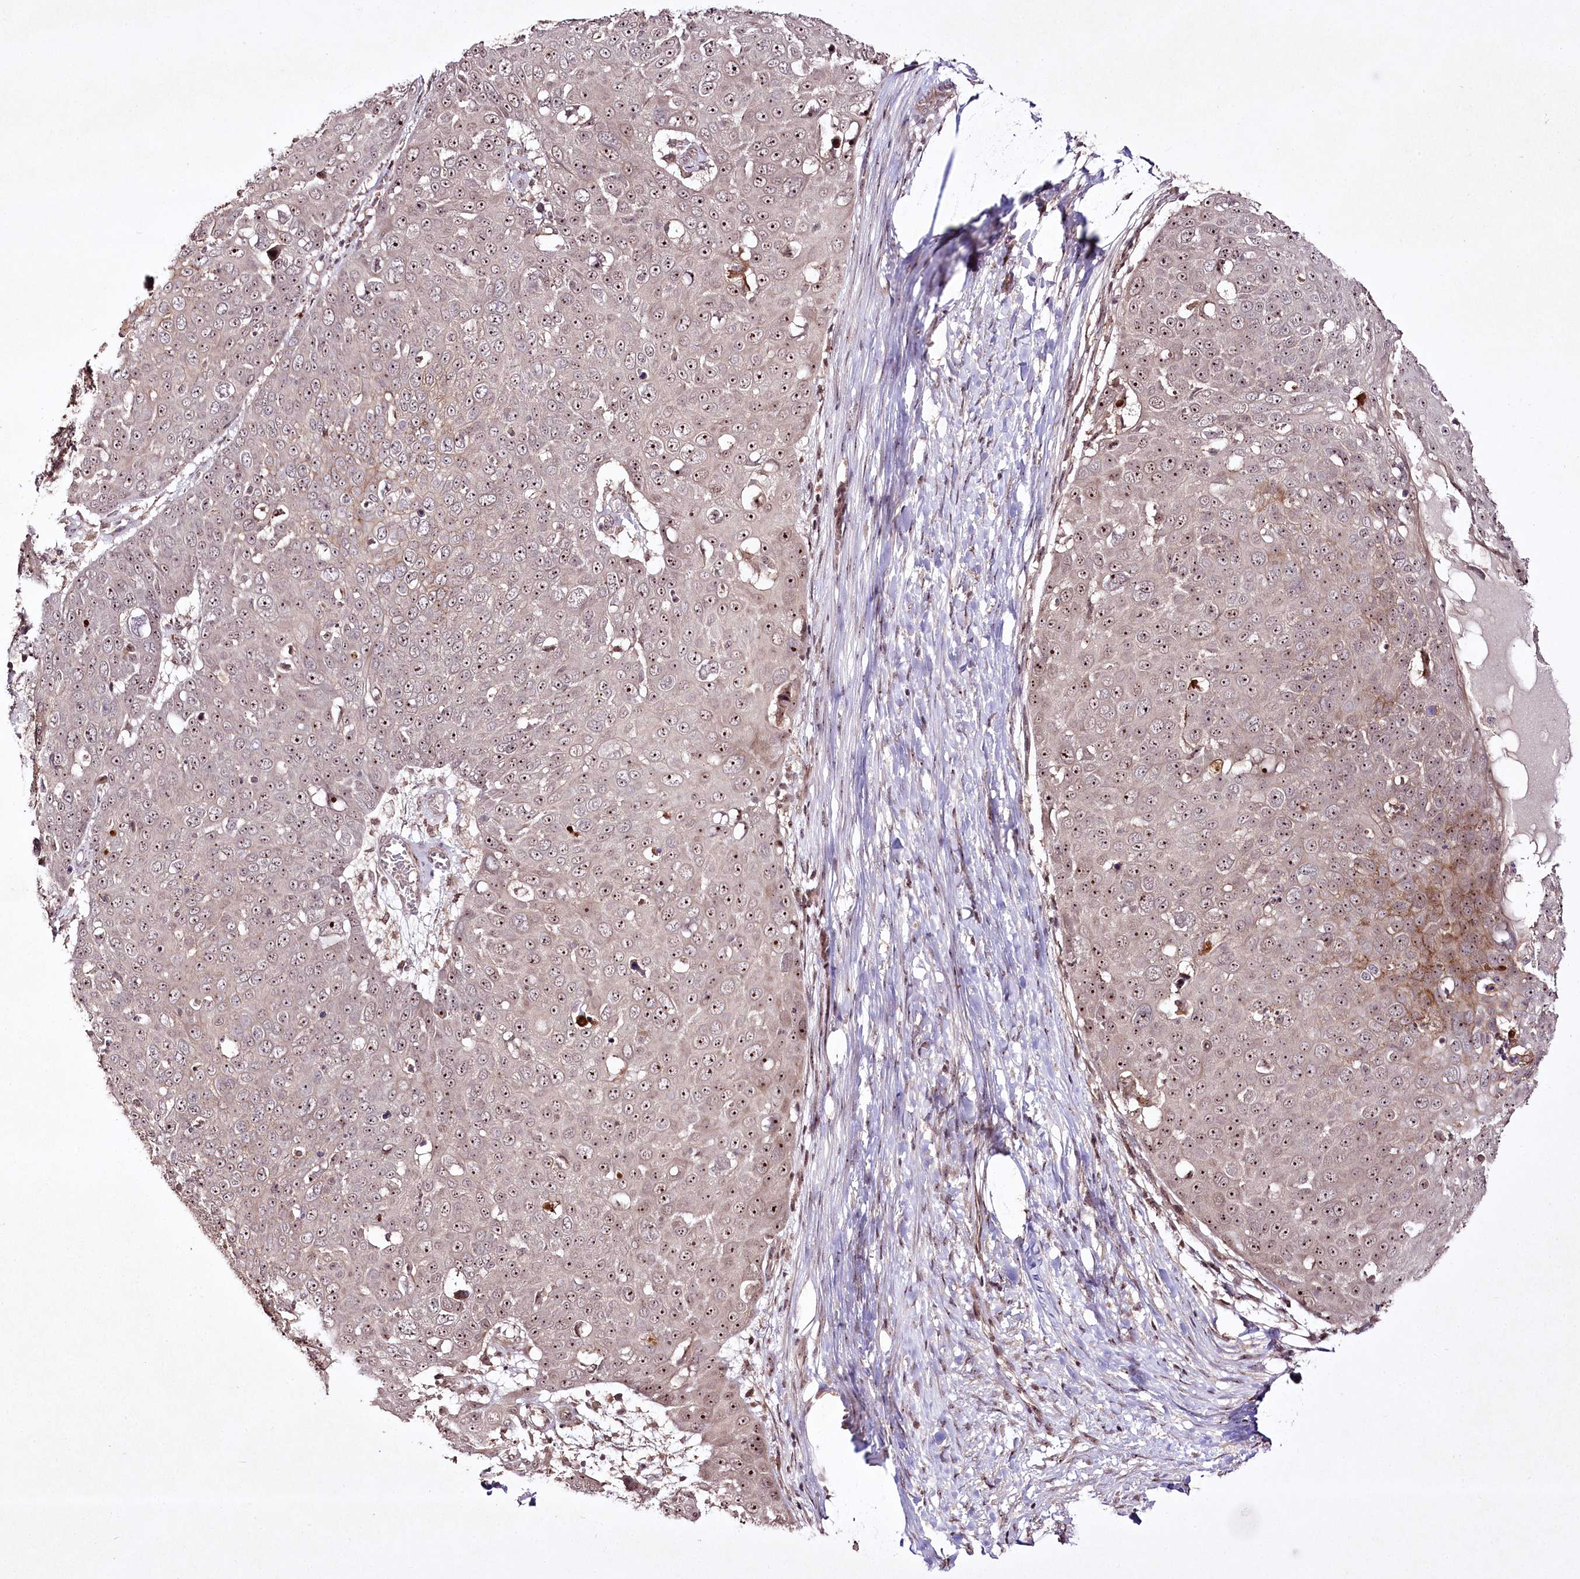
{"staining": {"intensity": "weak", "quantity": ">75%", "location": "nuclear"}, "tissue": "skin cancer", "cell_type": "Tumor cells", "image_type": "cancer", "snomed": [{"axis": "morphology", "description": "Squamous cell carcinoma, NOS"}, {"axis": "topography", "description": "Skin"}], "caption": "Immunohistochemical staining of skin cancer demonstrates weak nuclear protein expression in about >75% of tumor cells. Nuclei are stained in blue.", "gene": "CCDC59", "patient": {"sex": "male", "age": 71}}